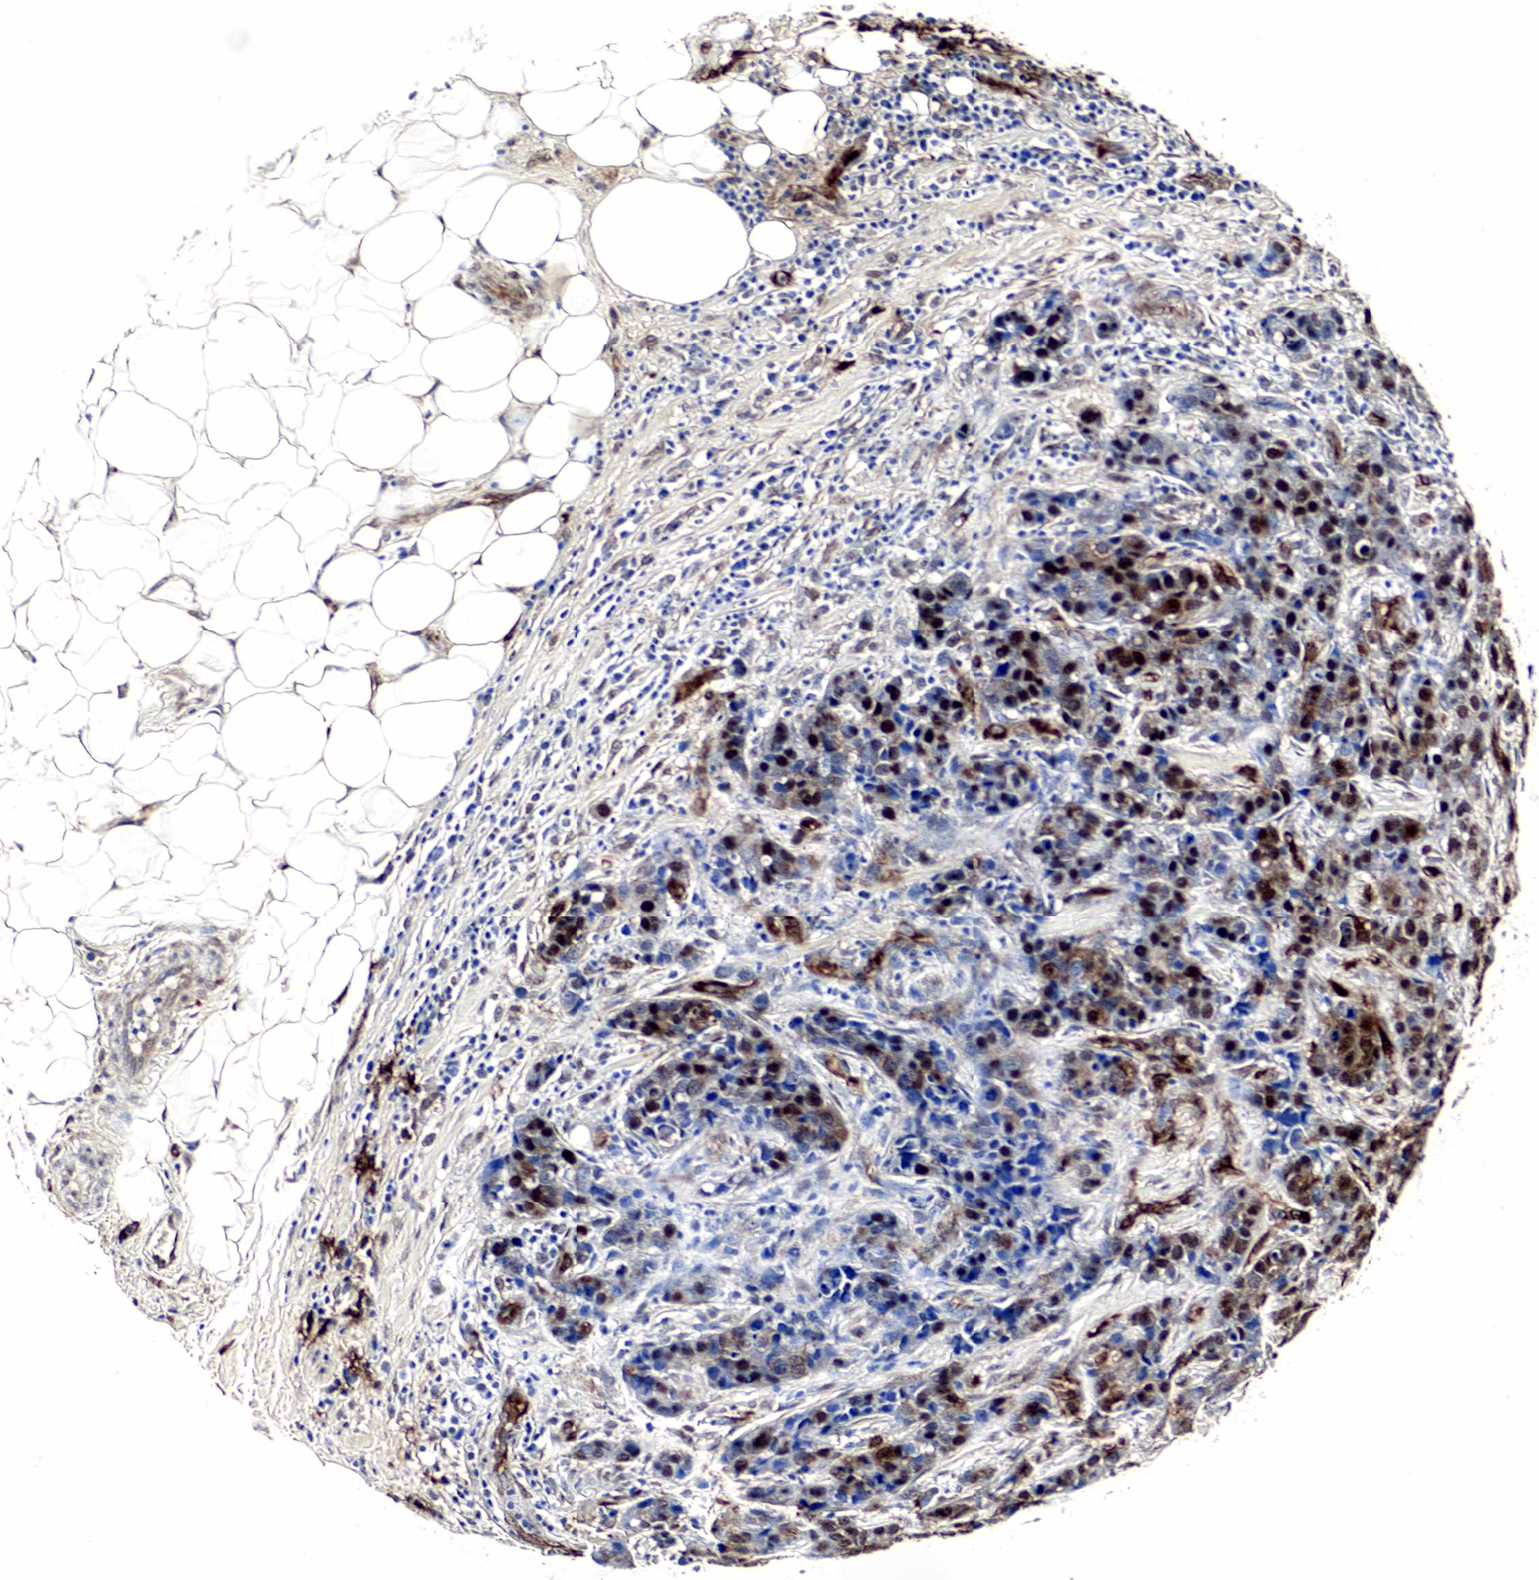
{"staining": {"intensity": "strong", "quantity": ">75%", "location": "cytoplasmic/membranous,nuclear"}, "tissue": "breast cancer", "cell_type": "Tumor cells", "image_type": "cancer", "snomed": [{"axis": "morphology", "description": "Duct carcinoma"}, {"axis": "topography", "description": "Breast"}], "caption": "IHC micrograph of neoplastic tissue: human breast cancer stained using immunohistochemistry (IHC) exhibits high levels of strong protein expression localized specifically in the cytoplasmic/membranous and nuclear of tumor cells, appearing as a cytoplasmic/membranous and nuclear brown color.", "gene": "SPIN1", "patient": {"sex": "female", "age": 91}}